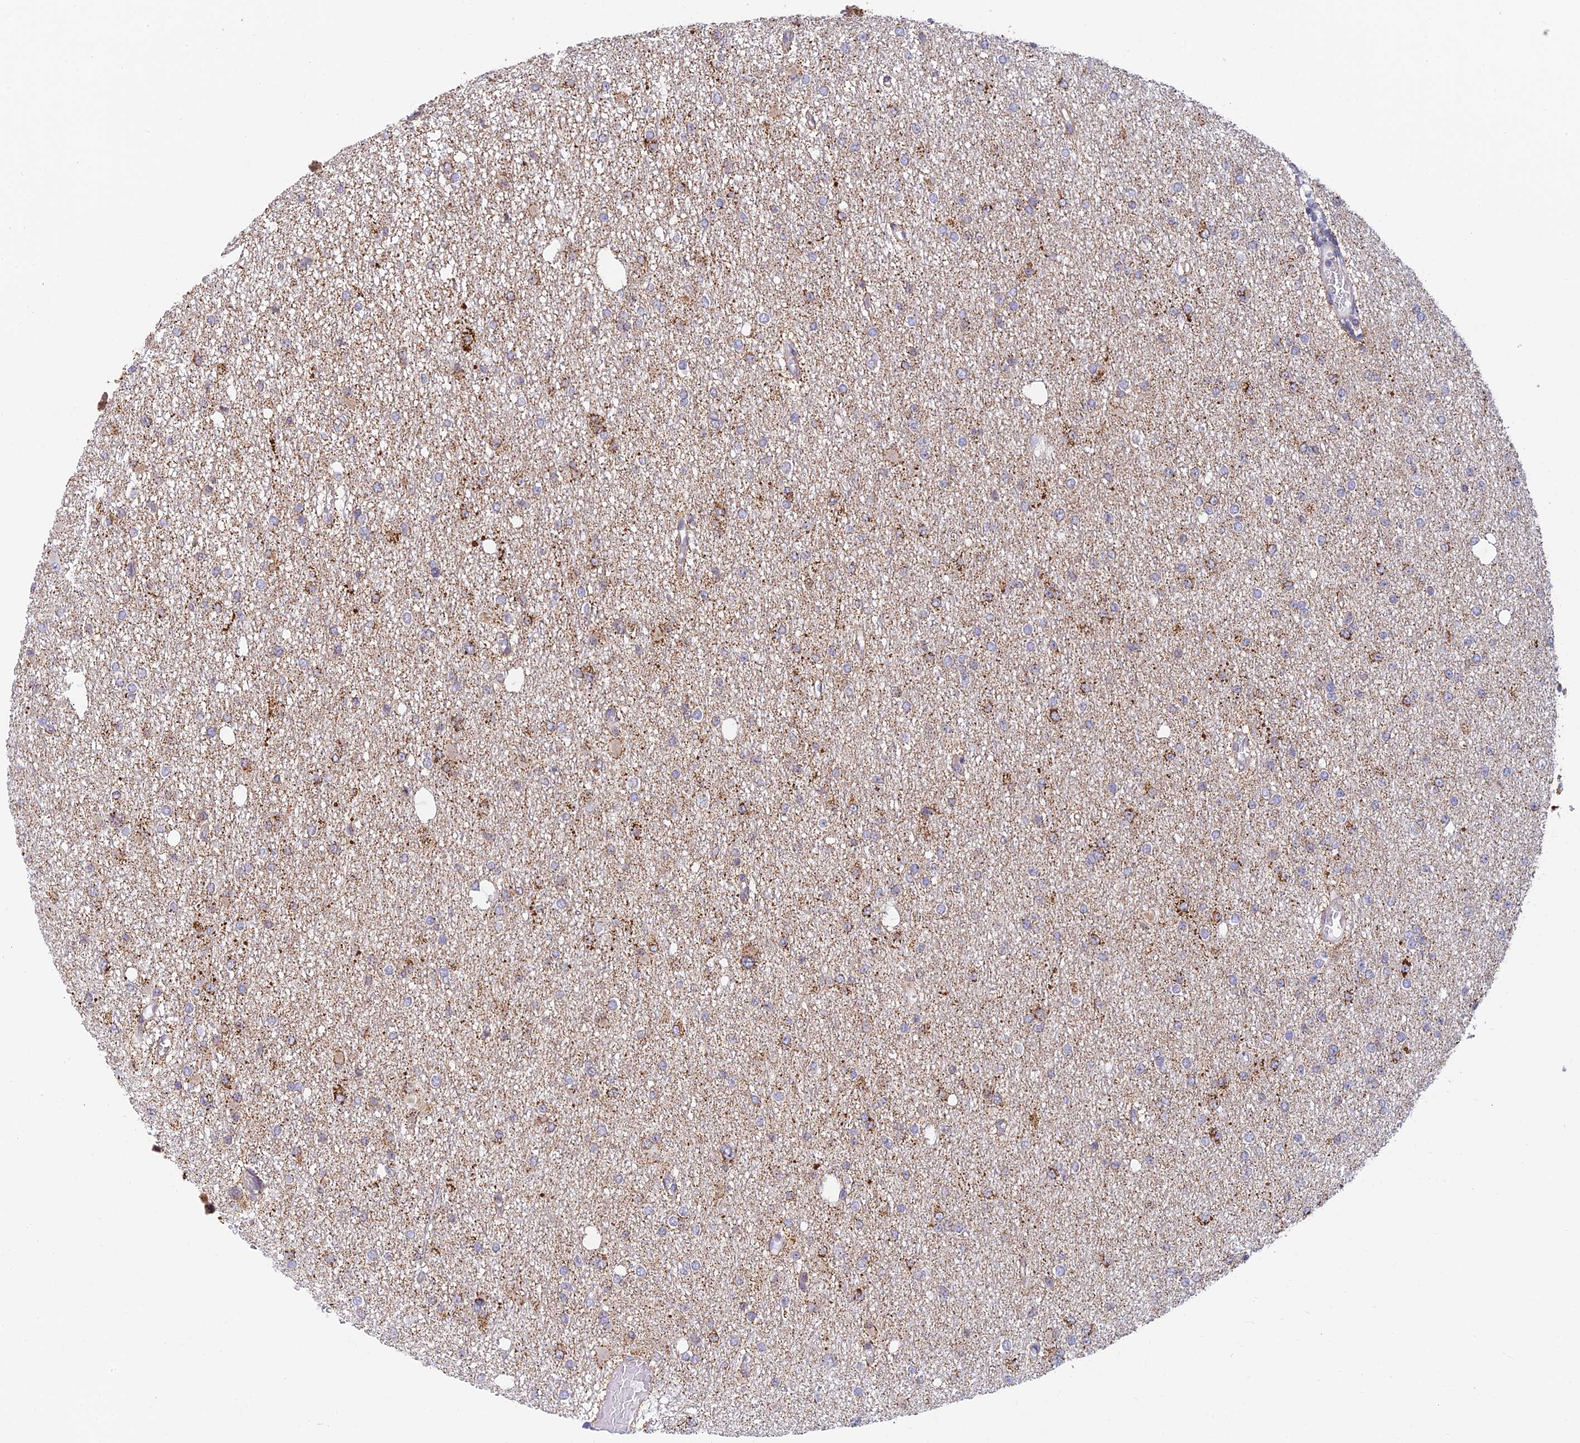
{"staining": {"intensity": "weak", "quantity": "25%-75%", "location": "cytoplasmic/membranous"}, "tissue": "glioma", "cell_type": "Tumor cells", "image_type": "cancer", "snomed": [{"axis": "morphology", "description": "Glioma, malignant, Low grade"}, {"axis": "topography", "description": "Brain"}], "caption": "This histopathology image demonstrates IHC staining of human glioma, with low weak cytoplasmic/membranous staining in approximately 25%-75% of tumor cells.", "gene": "HOOK2", "patient": {"sex": "female", "age": 22}}